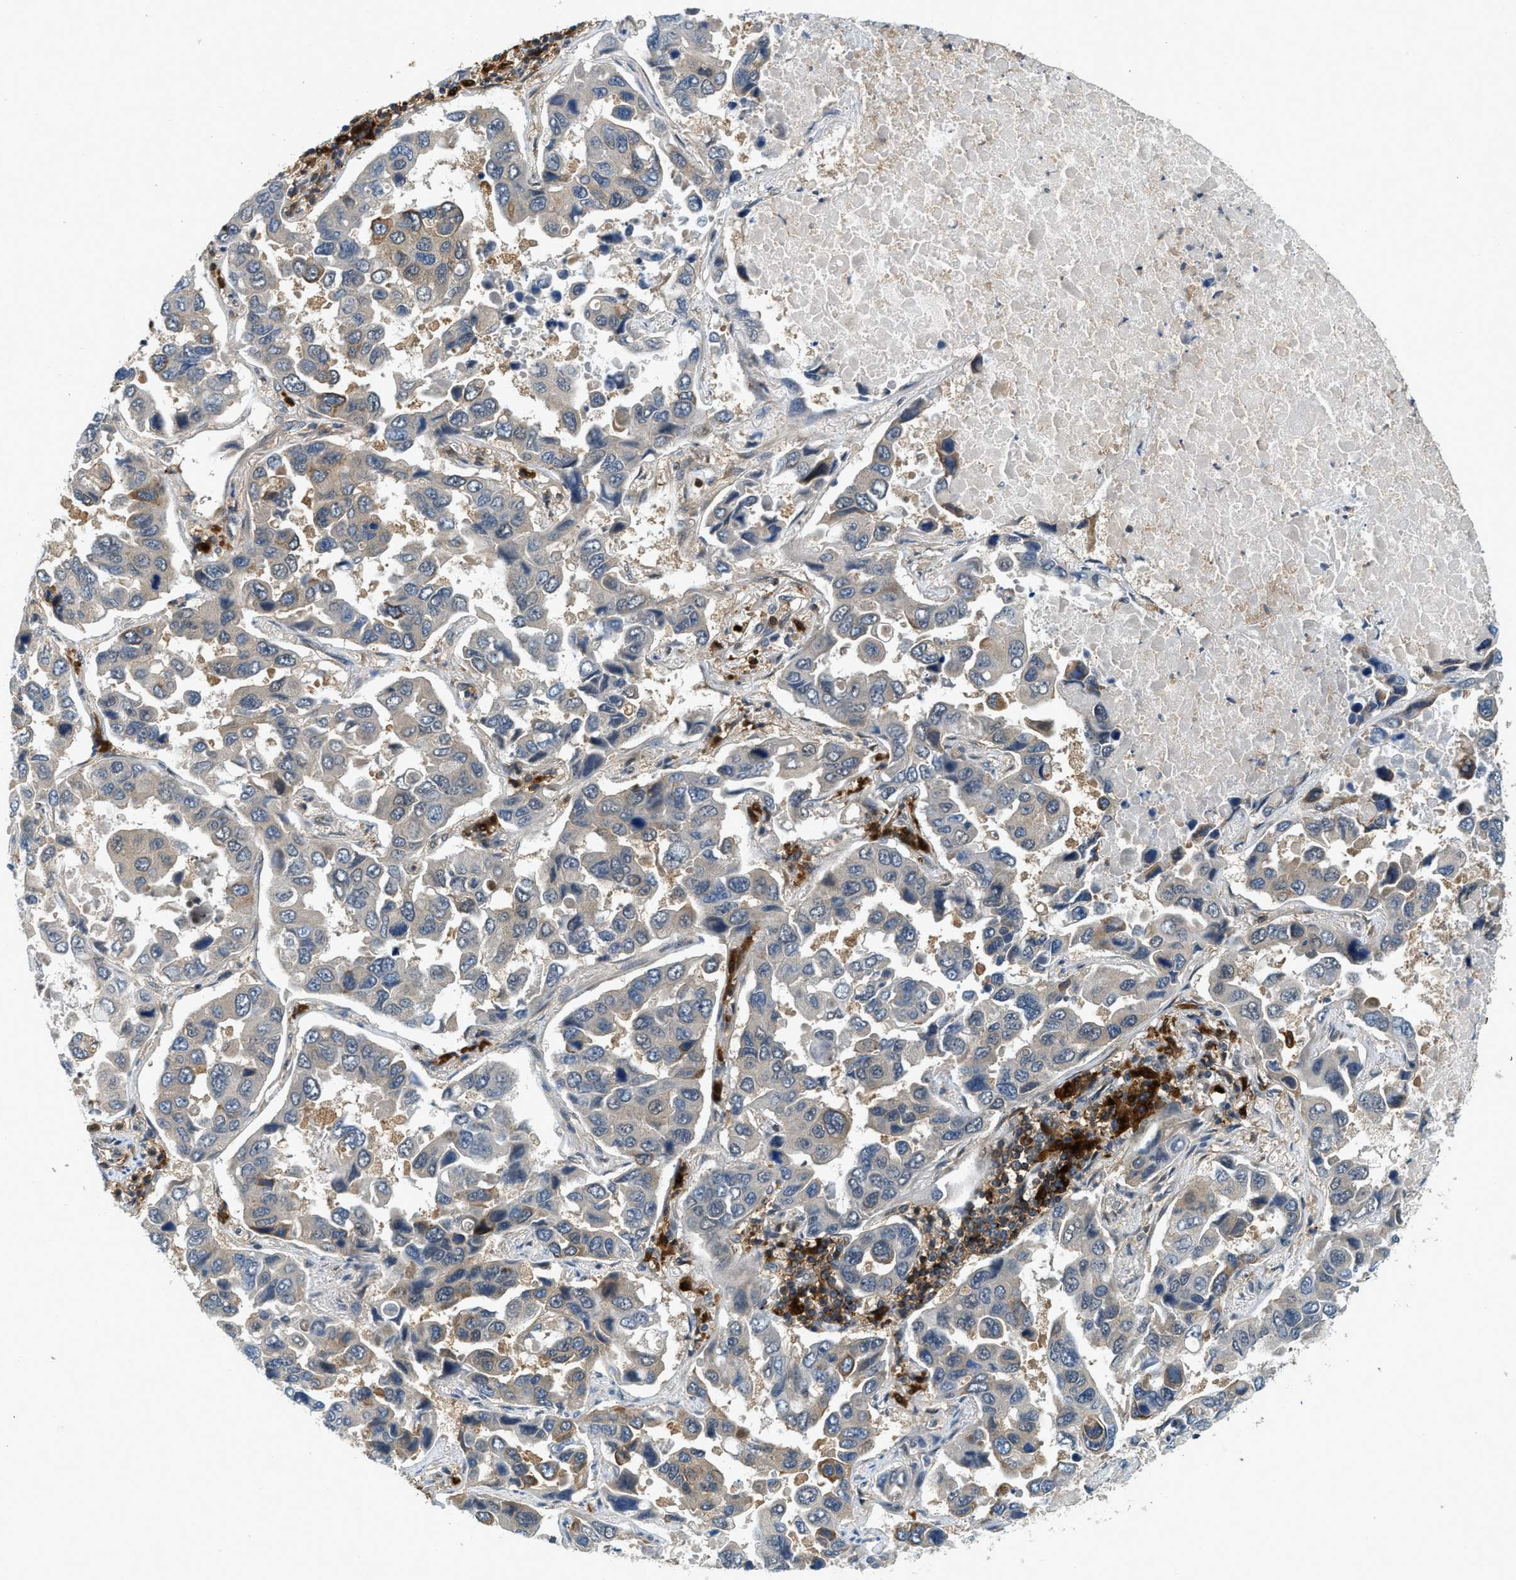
{"staining": {"intensity": "weak", "quantity": "<25%", "location": "cytoplasmic/membranous"}, "tissue": "lung cancer", "cell_type": "Tumor cells", "image_type": "cancer", "snomed": [{"axis": "morphology", "description": "Adenocarcinoma, NOS"}, {"axis": "topography", "description": "Lung"}], "caption": "DAB (3,3'-diaminobenzidine) immunohistochemical staining of human adenocarcinoma (lung) demonstrates no significant staining in tumor cells.", "gene": "GMPPB", "patient": {"sex": "male", "age": 64}}